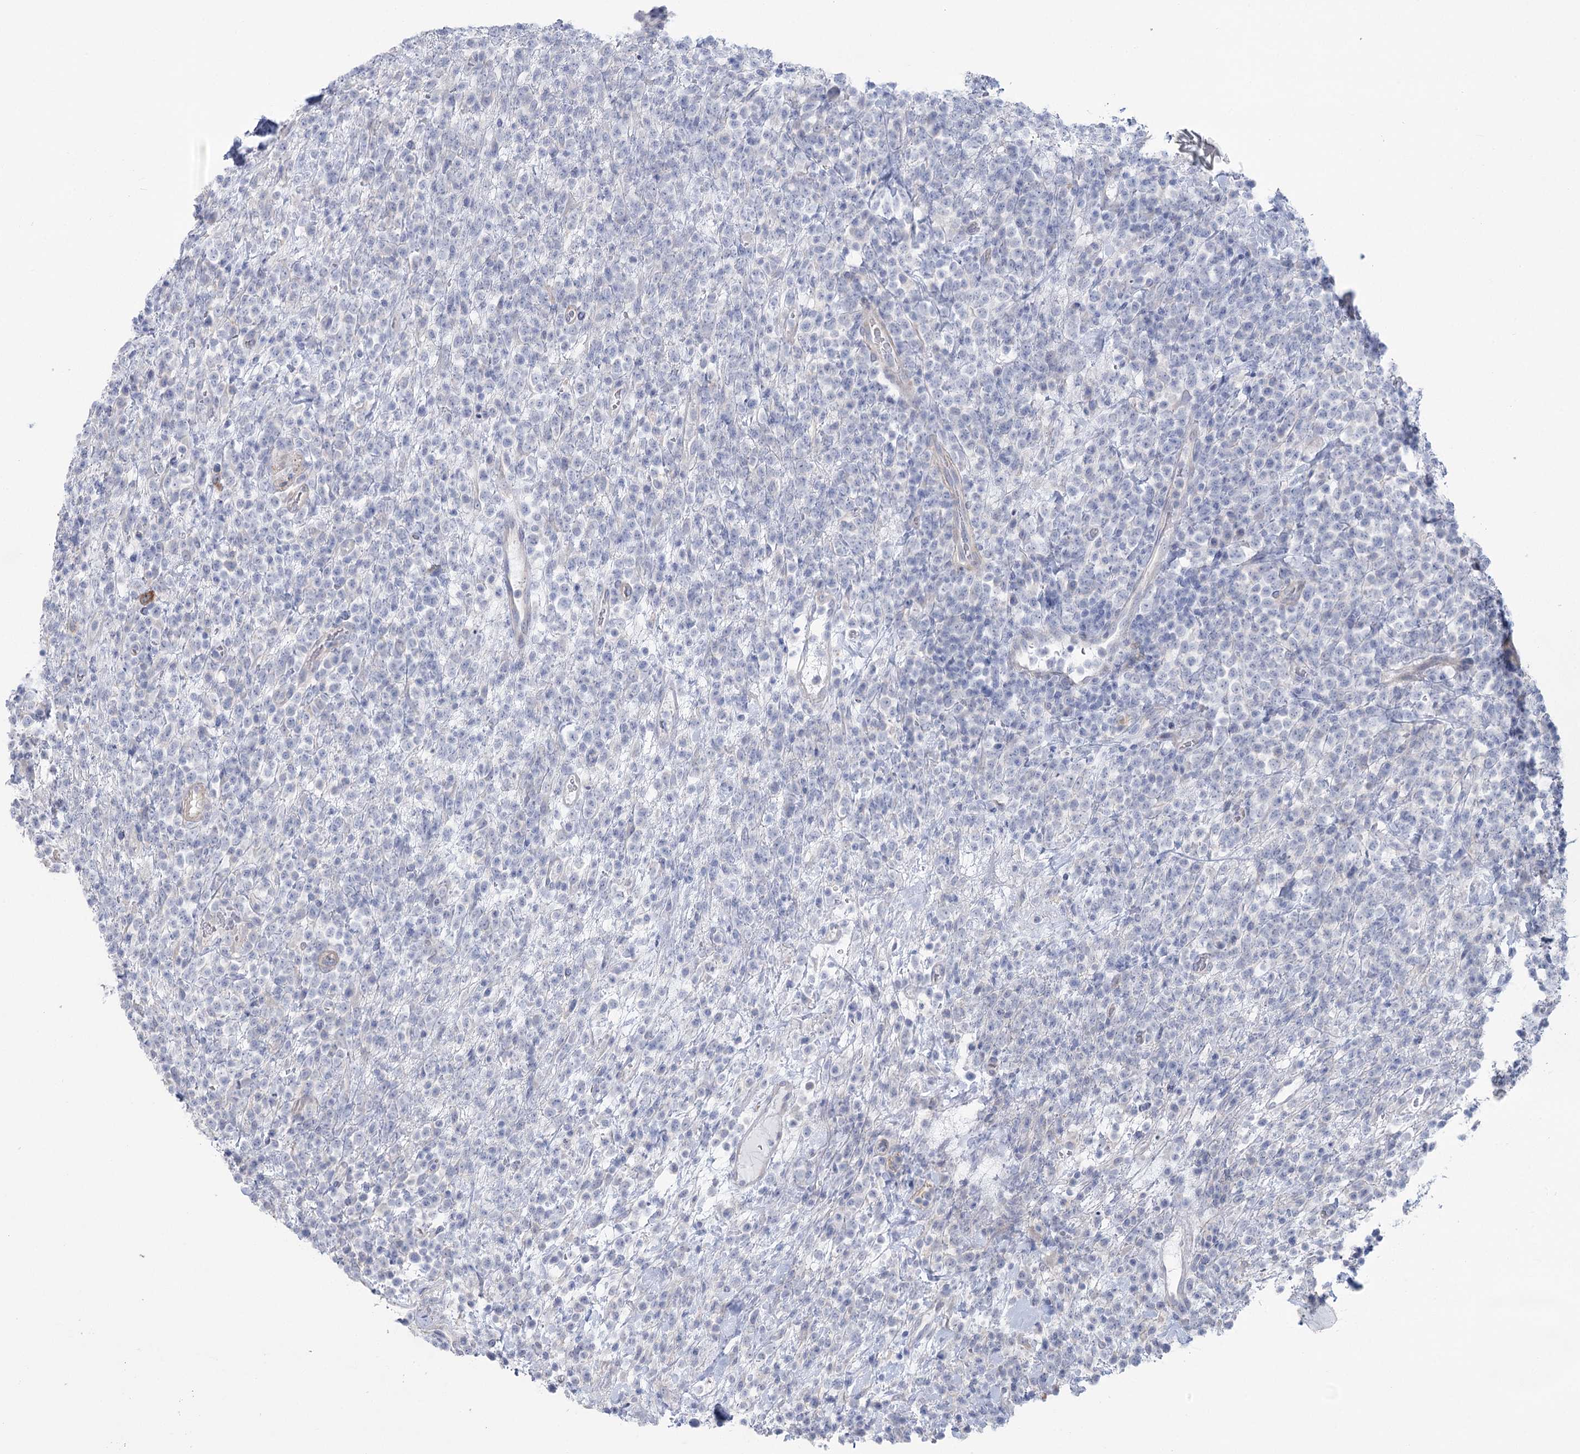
{"staining": {"intensity": "negative", "quantity": "none", "location": "none"}, "tissue": "lymphoma", "cell_type": "Tumor cells", "image_type": "cancer", "snomed": [{"axis": "morphology", "description": "Malignant lymphoma, non-Hodgkin's type, High grade"}, {"axis": "topography", "description": "Colon"}], "caption": "High-grade malignant lymphoma, non-Hodgkin's type was stained to show a protein in brown. There is no significant expression in tumor cells.", "gene": "CCDC88A", "patient": {"sex": "female", "age": 53}}